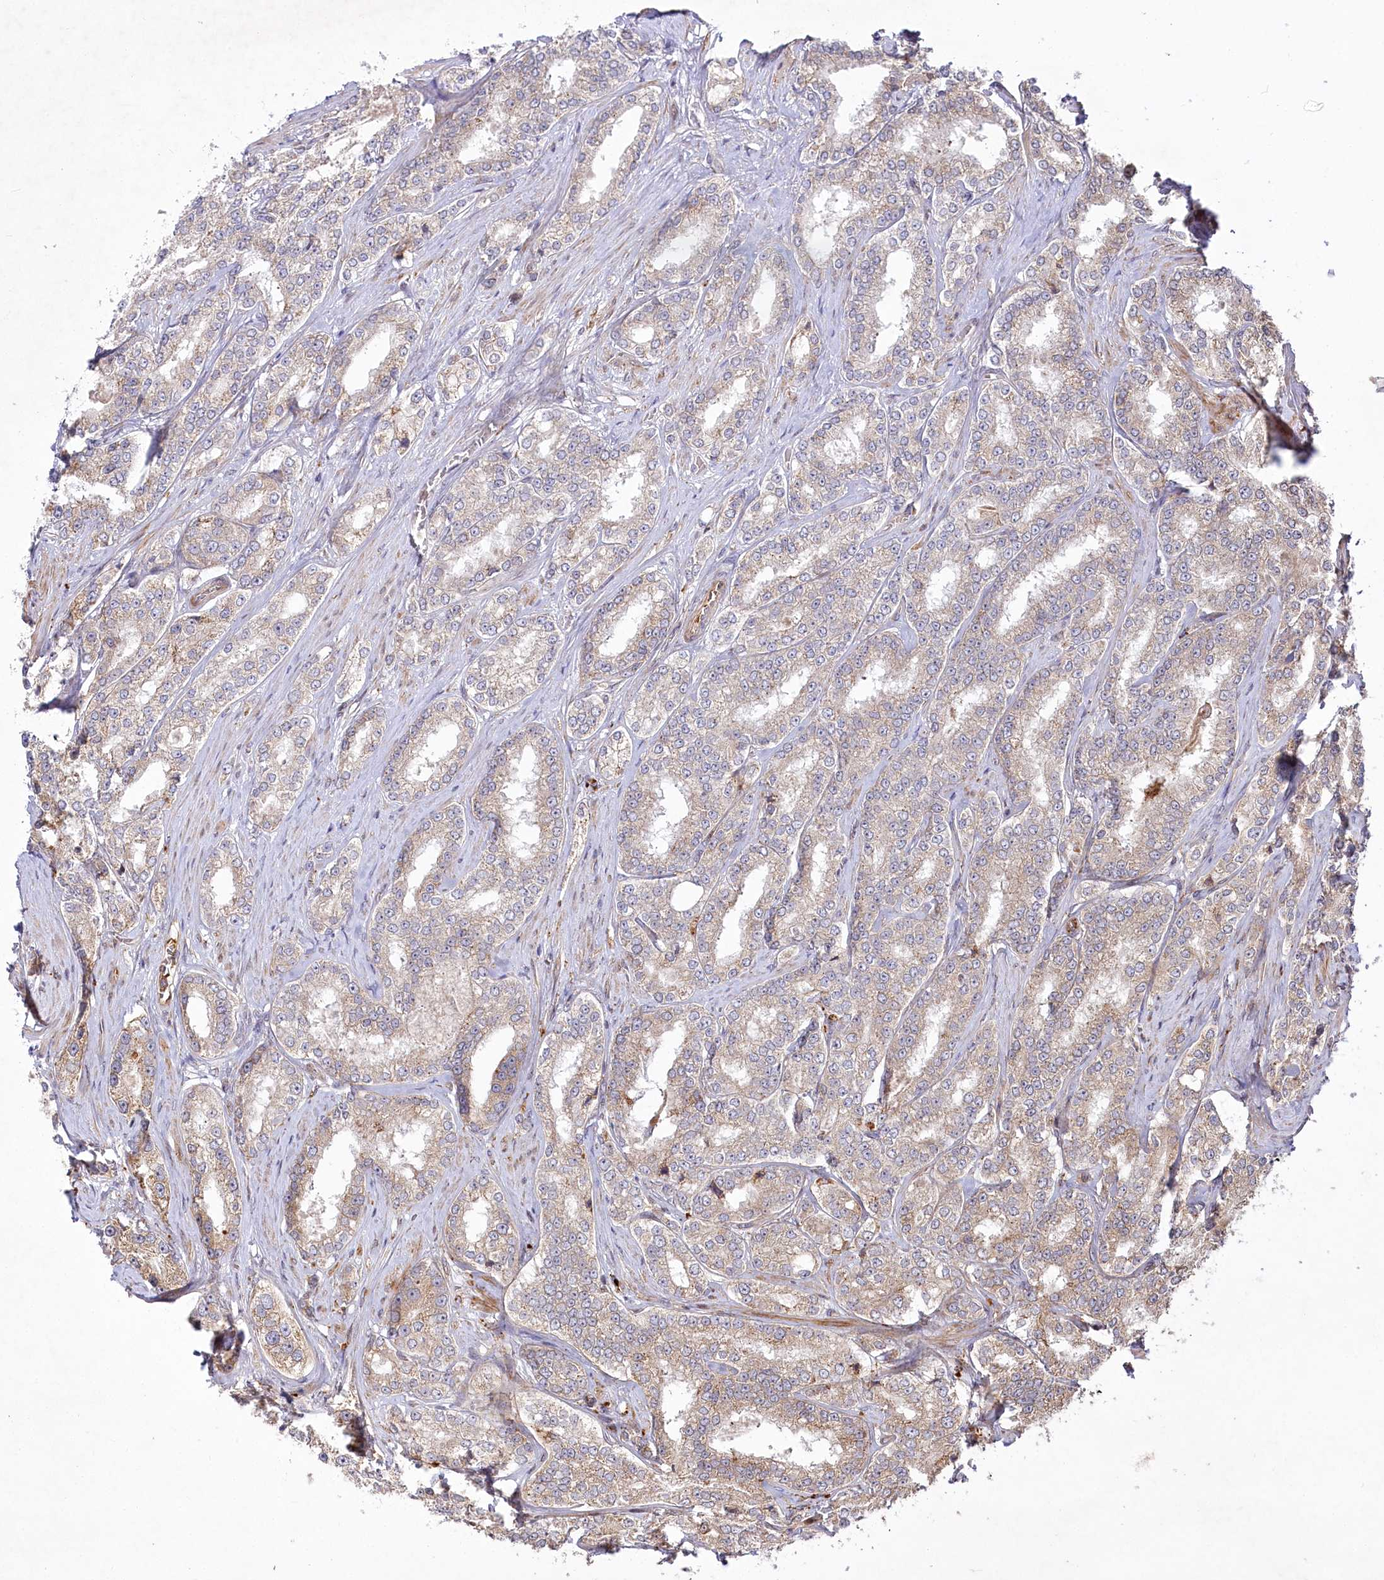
{"staining": {"intensity": "weak", "quantity": ">75%", "location": "cytoplasmic/membranous"}, "tissue": "prostate cancer", "cell_type": "Tumor cells", "image_type": "cancer", "snomed": [{"axis": "morphology", "description": "Normal tissue, NOS"}, {"axis": "morphology", "description": "Adenocarcinoma, High grade"}, {"axis": "topography", "description": "Prostate"}], "caption": "A brown stain highlights weak cytoplasmic/membranous staining of a protein in prostate high-grade adenocarcinoma tumor cells.", "gene": "PSTK", "patient": {"sex": "male", "age": 83}}